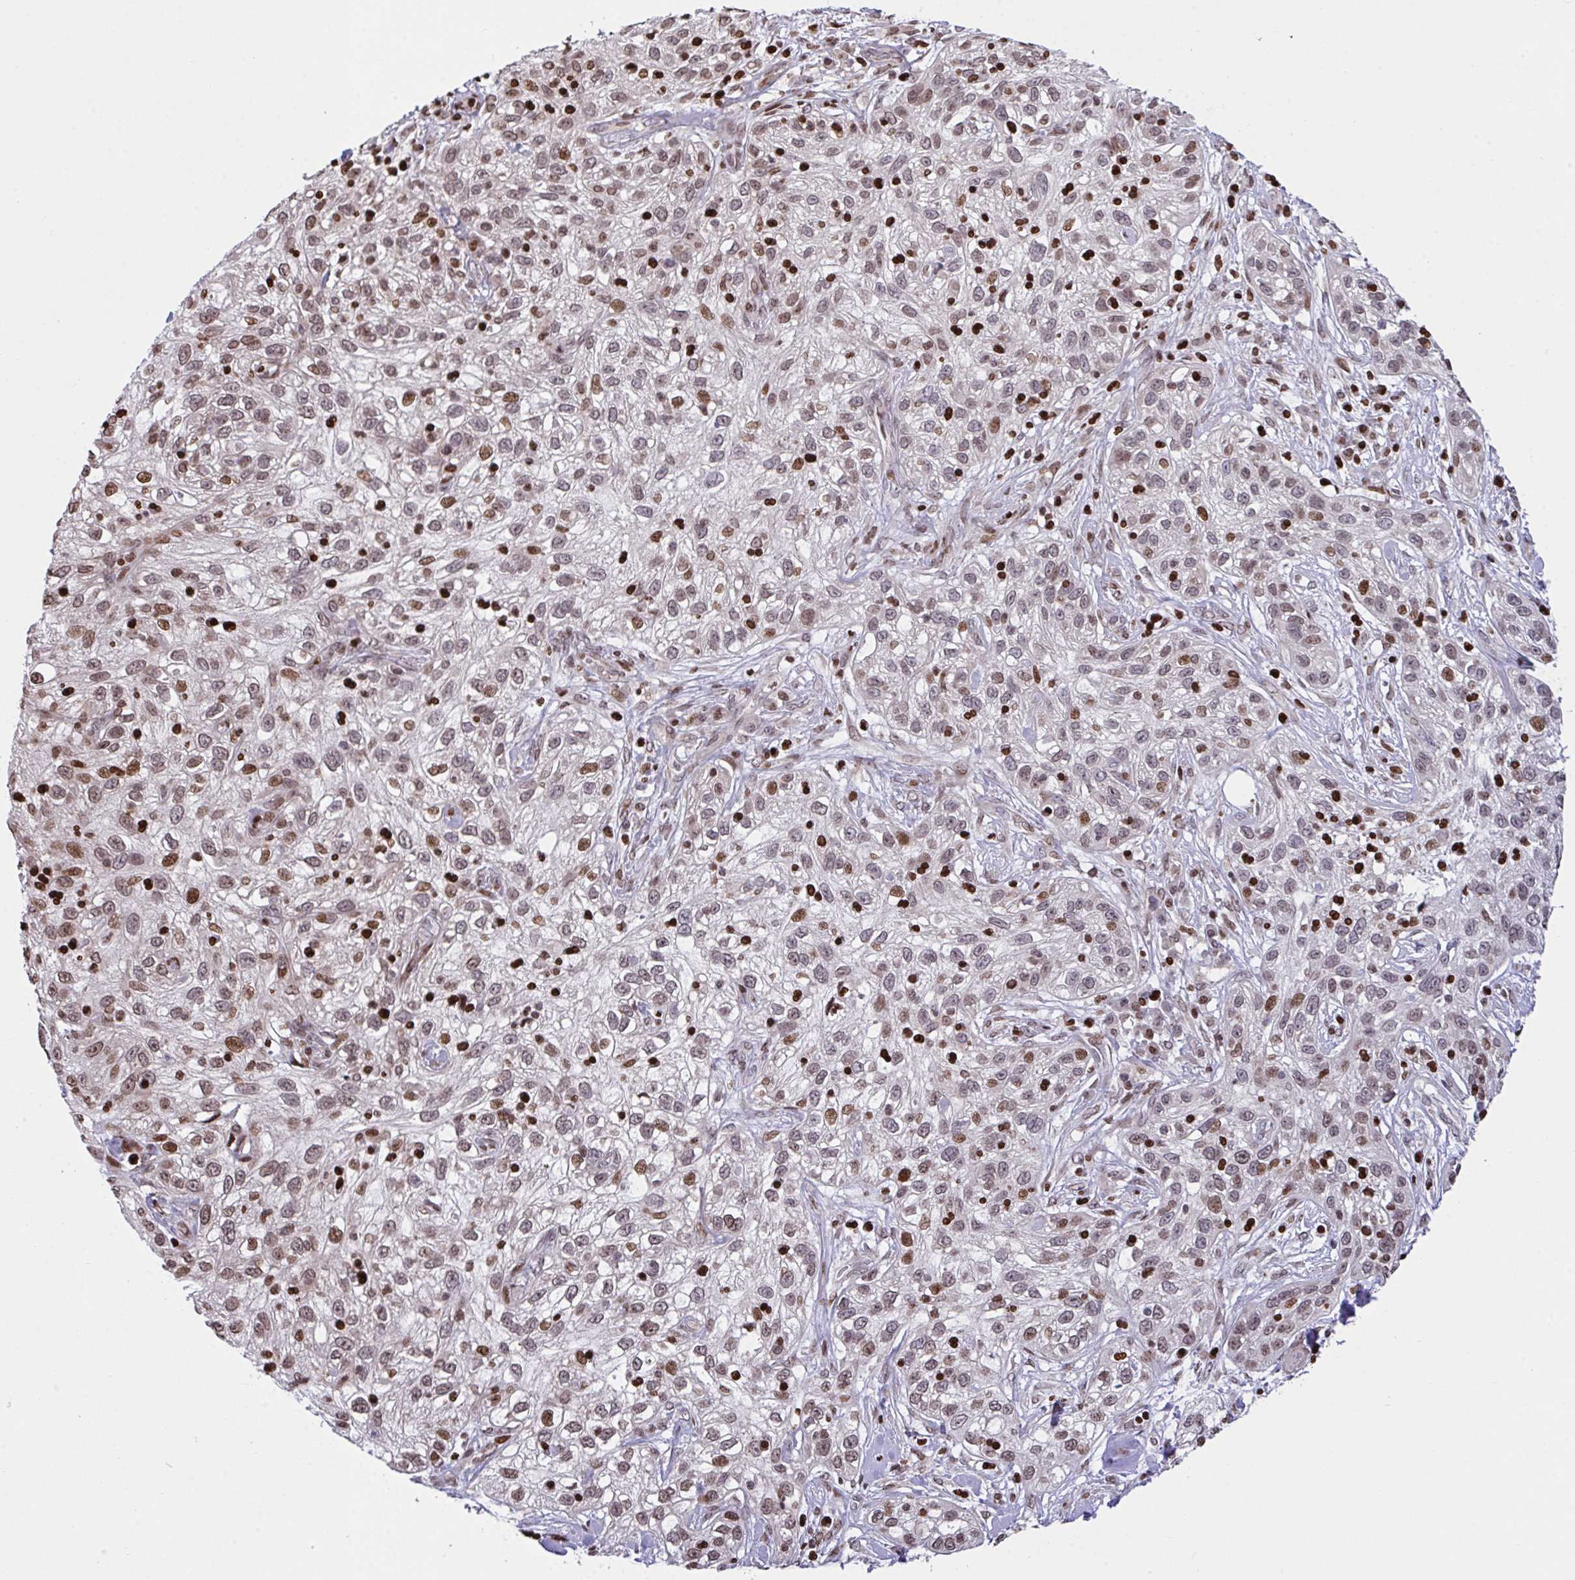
{"staining": {"intensity": "moderate", "quantity": ">75%", "location": "nuclear"}, "tissue": "skin cancer", "cell_type": "Tumor cells", "image_type": "cancer", "snomed": [{"axis": "morphology", "description": "Squamous cell carcinoma, NOS"}, {"axis": "topography", "description": "Skin"}], "caption": "Moderate nuclear positivity is present in about >75% of tumor cells in skin cancer (squamous cell carcinoma). (Stains: DAB in brown, nuclei in blue, Microscopy: brightfield microscopy at high magnification).", "gene": "RAPGEF5", "patient": {"sex": "male", "age": 82}}